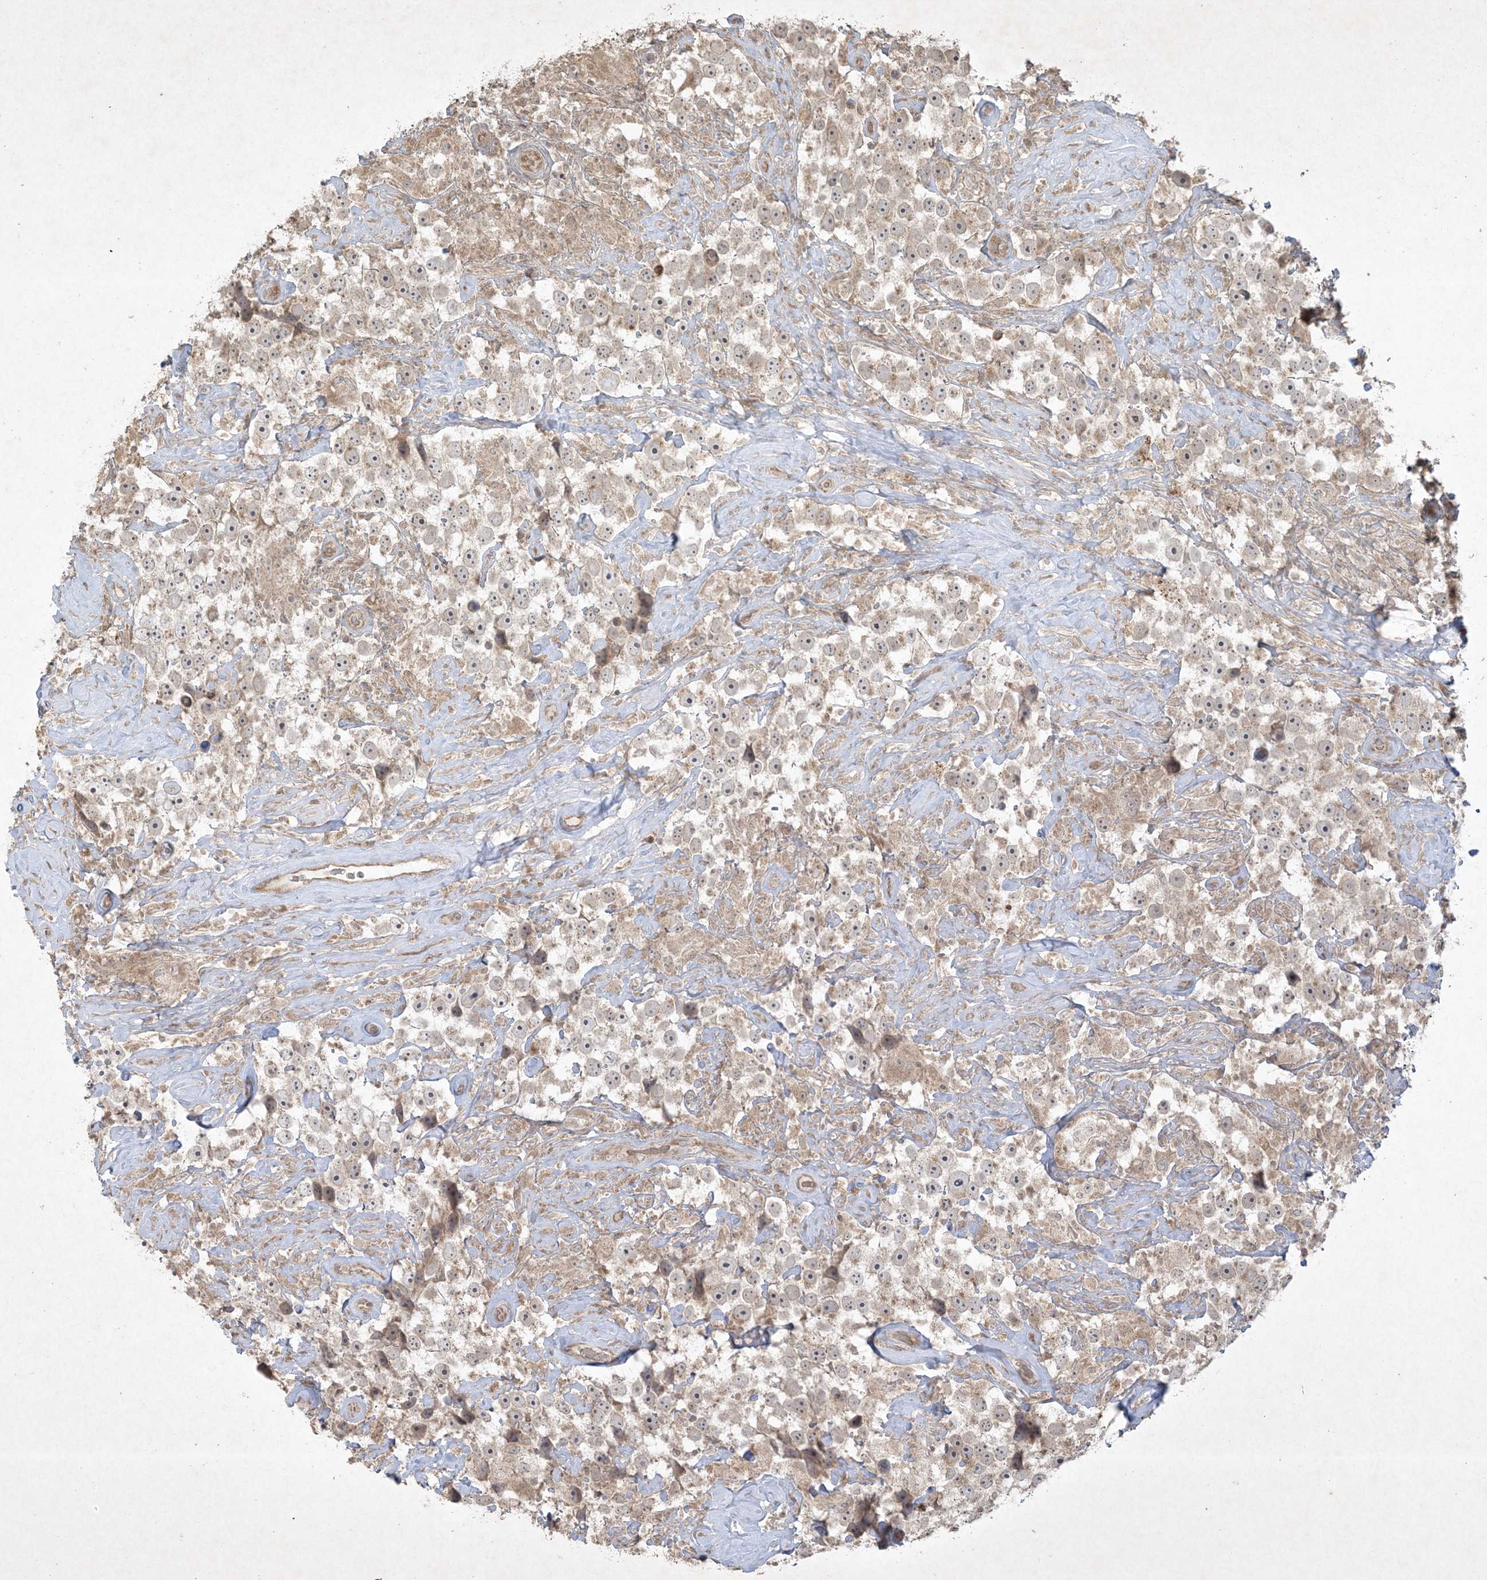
{"staining": {"intensity": "weak", "quantity": ">75%", "location": "cytoplasmic/membranous,nuclear"}, "tissue": "testis cancer", "cell_type": "Tumor cells", "image_type": "cancer", "snomed": [{"axis": "morphology", "description": "Seminoma, NOS"}, {"axis": "topography", "description": "Testis"}], "caption": "A brown stain labels weak cytoplasmic/membranous and nuclear expression of a protein in seminoma (testis) tumor cells.", "gene": "NRBP2", "patient": {"sex": "male", "age": 49}}